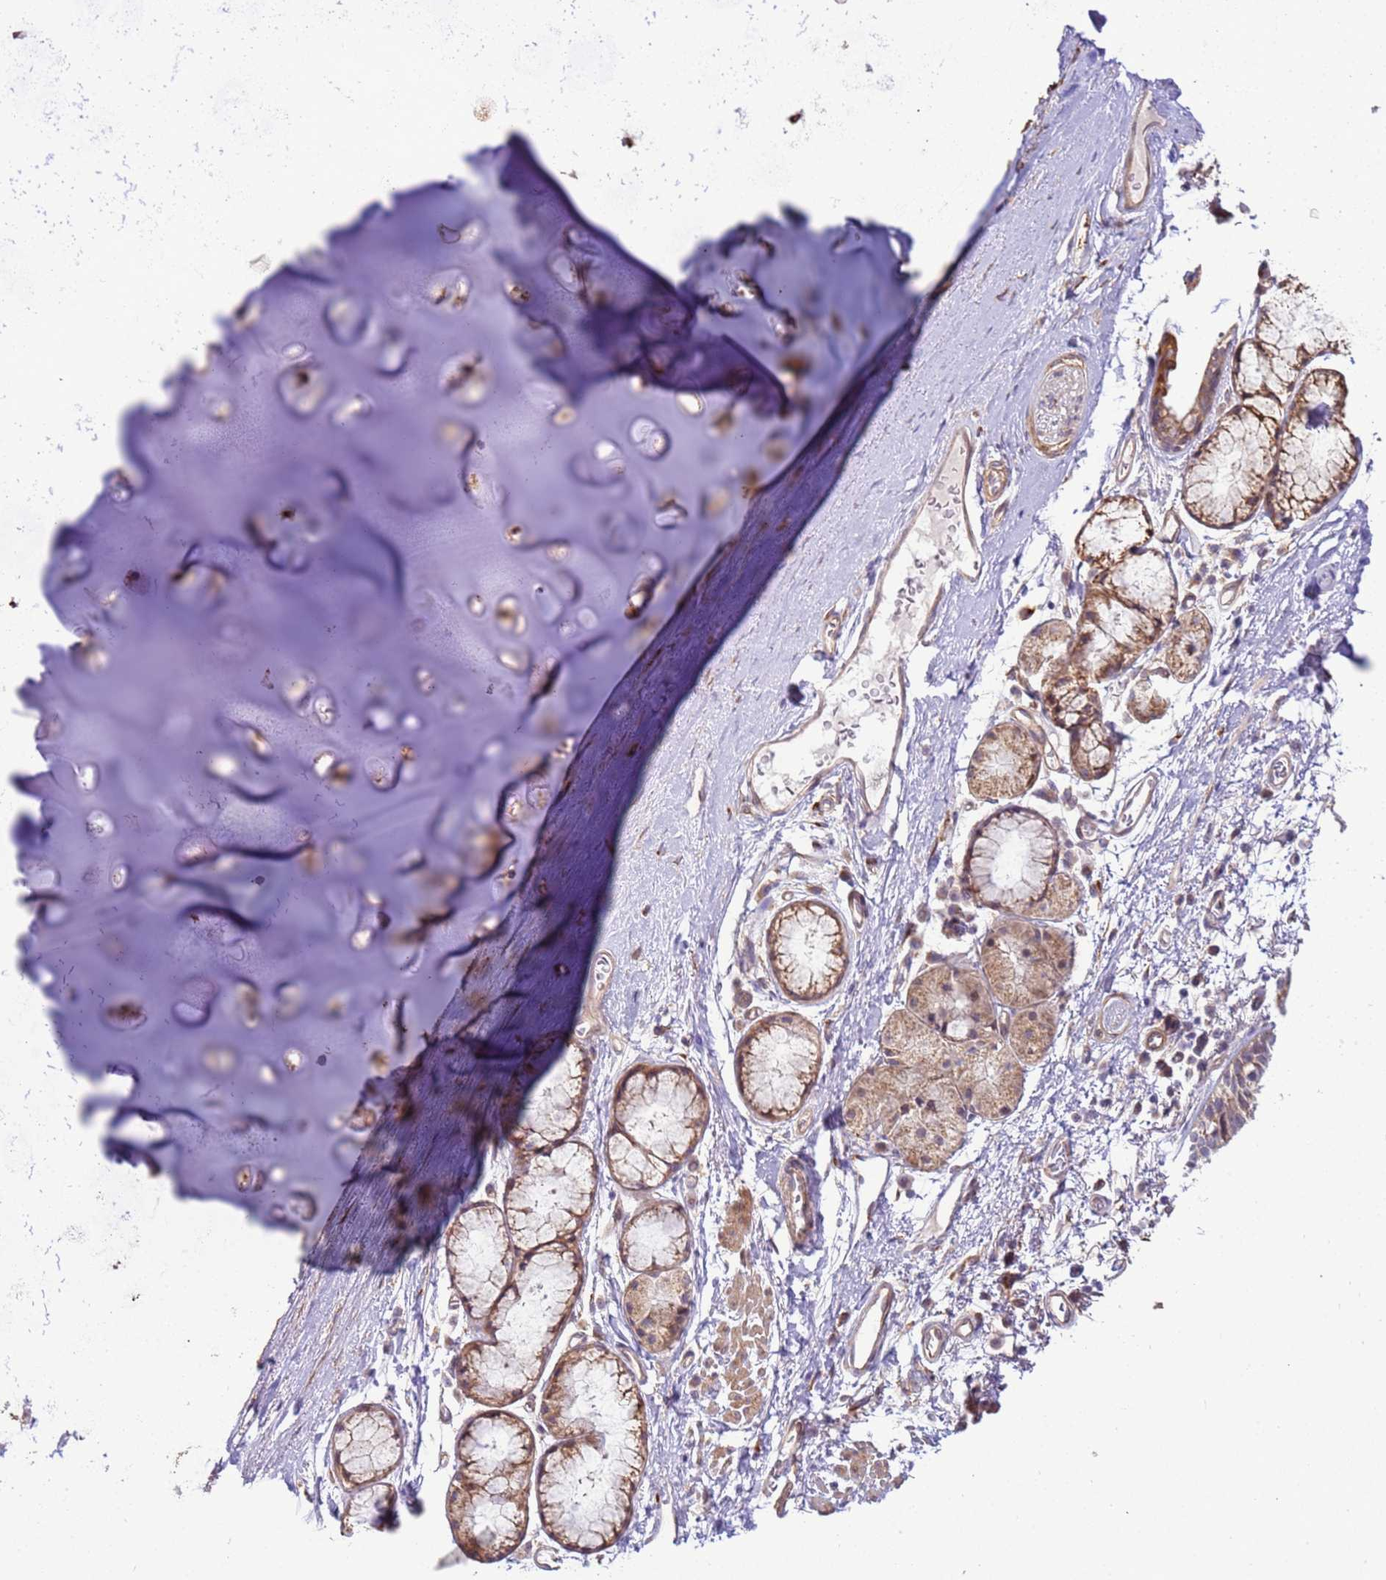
{"staining": {"intensity": "moderate", "quantity": ">75%", "location": "cytoplasmic/membranous"}, "tissue": "soft tissue", "cell_type": "Chondrocytes", "image_type": "normal", "snomed": [{"axis": "morphology", "description": "Normal tissue, NOS"}, {"axis": "topography", "description": "Cartilage tissue"}], "caption": "High-power microscopy captured an IHC micrograph of normal soft tissue, revealing moderate cytoplasmic/membranous expression in about >75% of chondrocytes. (brown staining indicates protein expression, while blue staining denotes nuclei).", "gene": "SCARA3", "patient": {"sex": "male", "age": 73}}